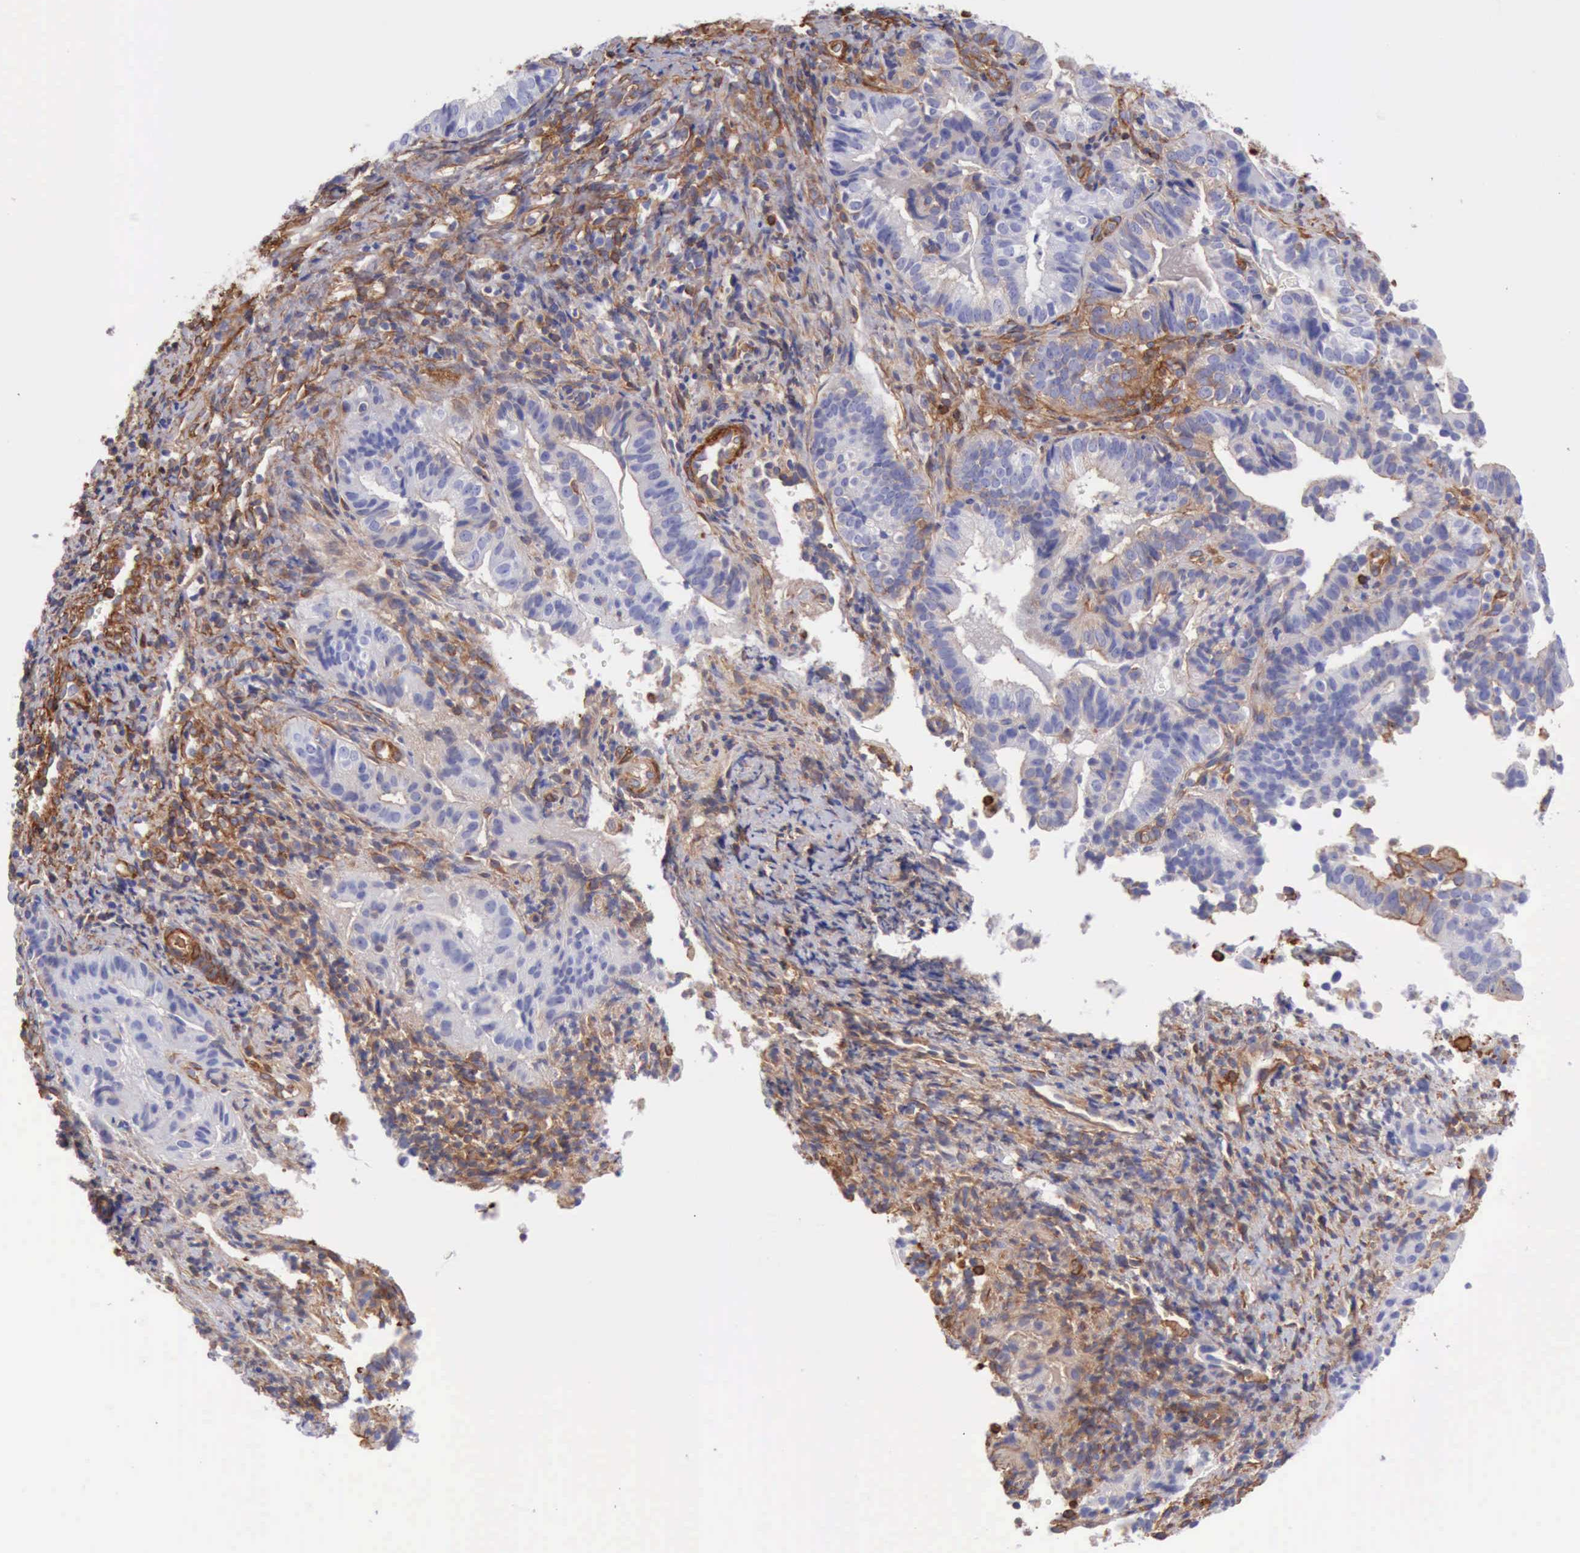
{"staining": {"intensity": "weak", "quantity": "25%-75%", "location": "cytoplasmic/membranous"}, "tissue": "cervical cancer", "cell_type": "Tumor cells", "image_type": "cancer", "snomed": [{"axis": "morphology", "description": "Adenocarcinoma, NOS"}, {"axis": "topography", "description": "Cervix"}], "caption": "Human cervical adenocarcinoma stained with a brown dye exhibits weak cytoplasmic/membranous positive positivity in about 25%-75% of tumor cells.", "gene": "FLNA", "patient": {"sex": "female", "age": 60}}